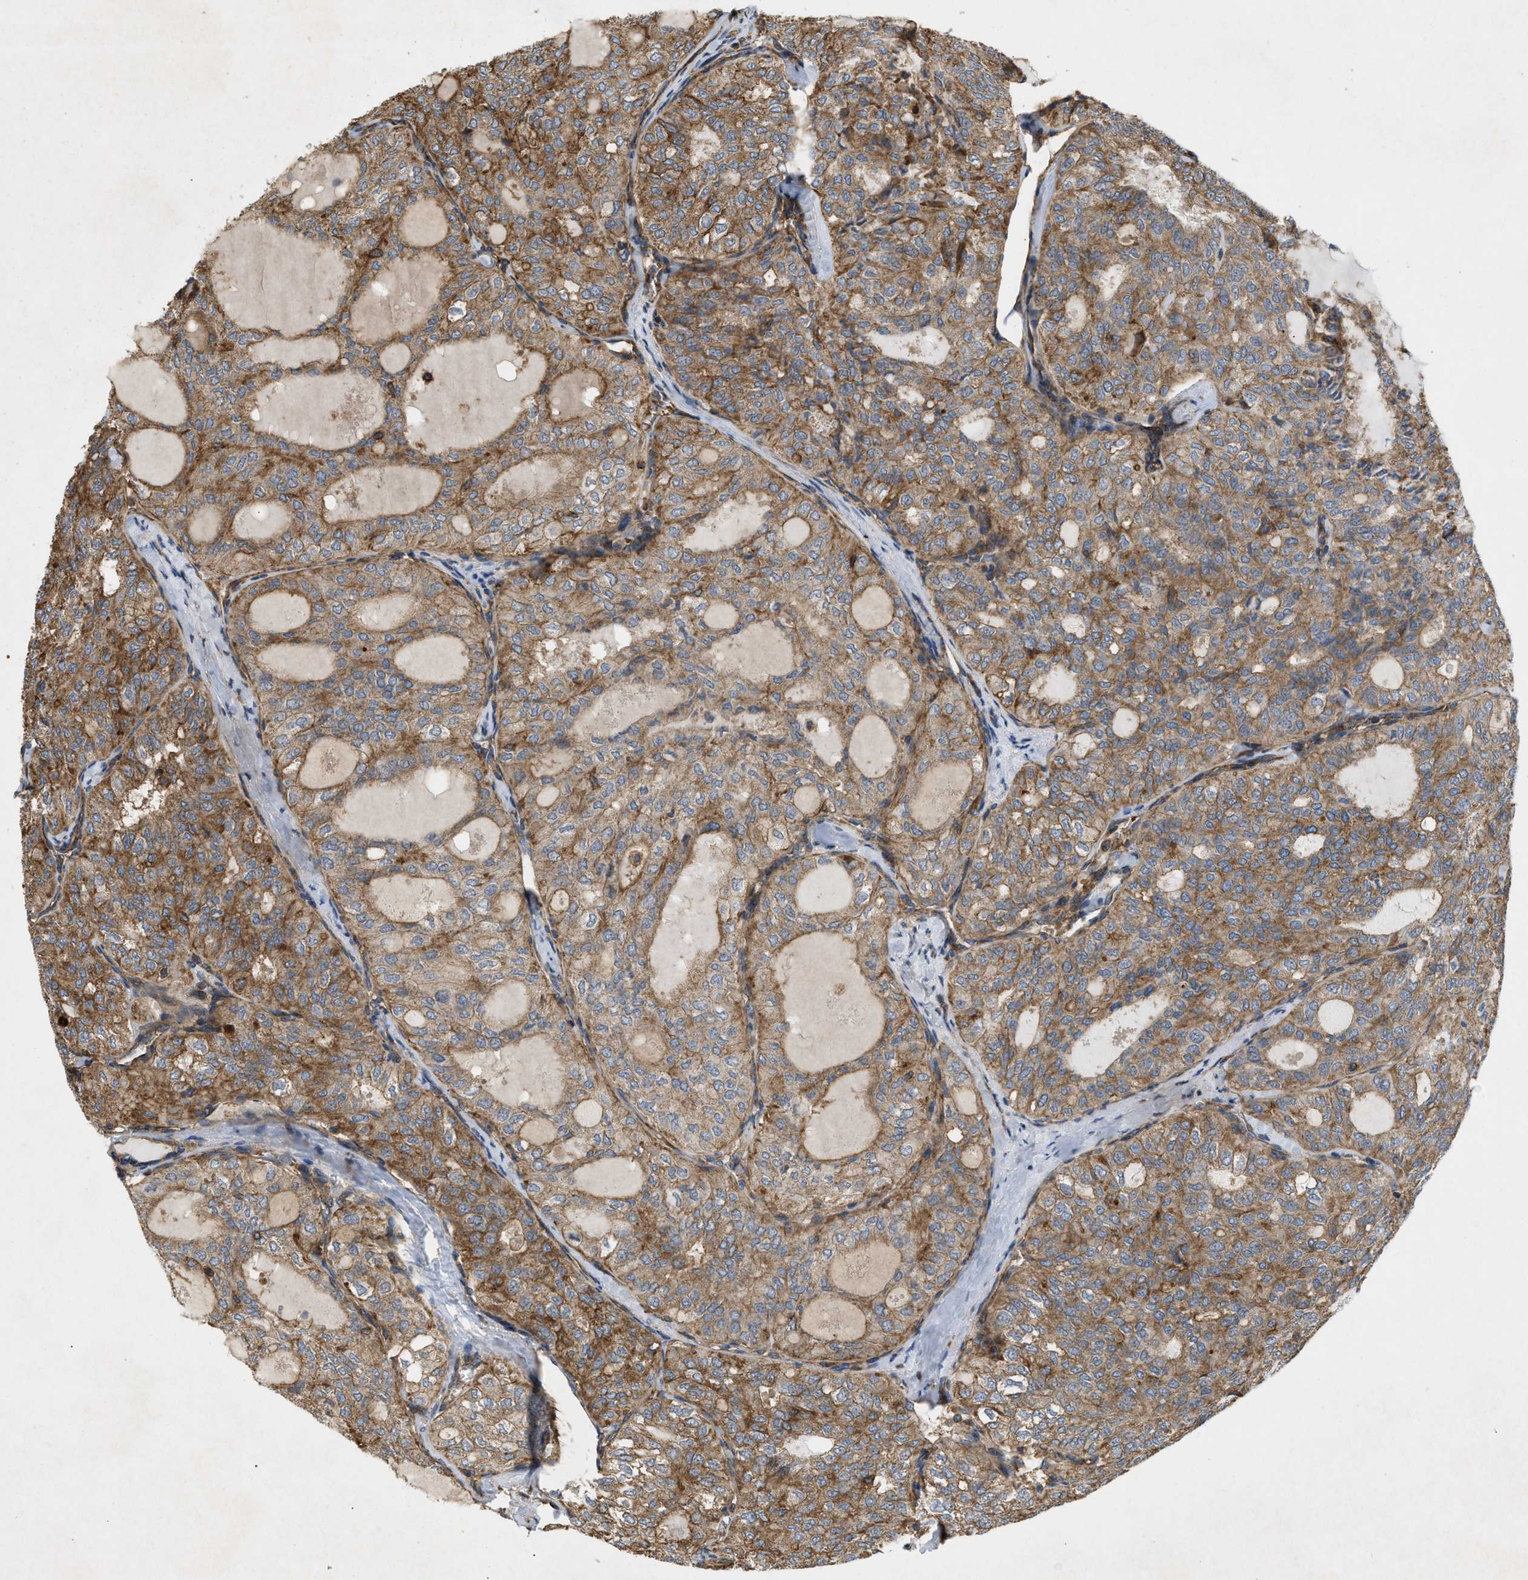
{"staining": {"intensity": "moderate", "quantity": ">75%", "location": "cytoplasmic/membranous"}, "tissue": "thyroid cancer", "cell_type": "Tumor cells", "image_type": "cancer", "snomed": [{"axis": "morphology", "description": "Follicular adenoma carcinoma, NOS"}, {"axis": "topography", "description": "Thyroid gland"}], "caption": "About >75% of tumor cells in human follicular adenoma carcinoma (thyroid) show moderate cytoplasmic/membranous protein staining as visualized by brown immunohistochemical staining.", "gene": "GNB4", "patient": {"sex": "male", "age": 75}}